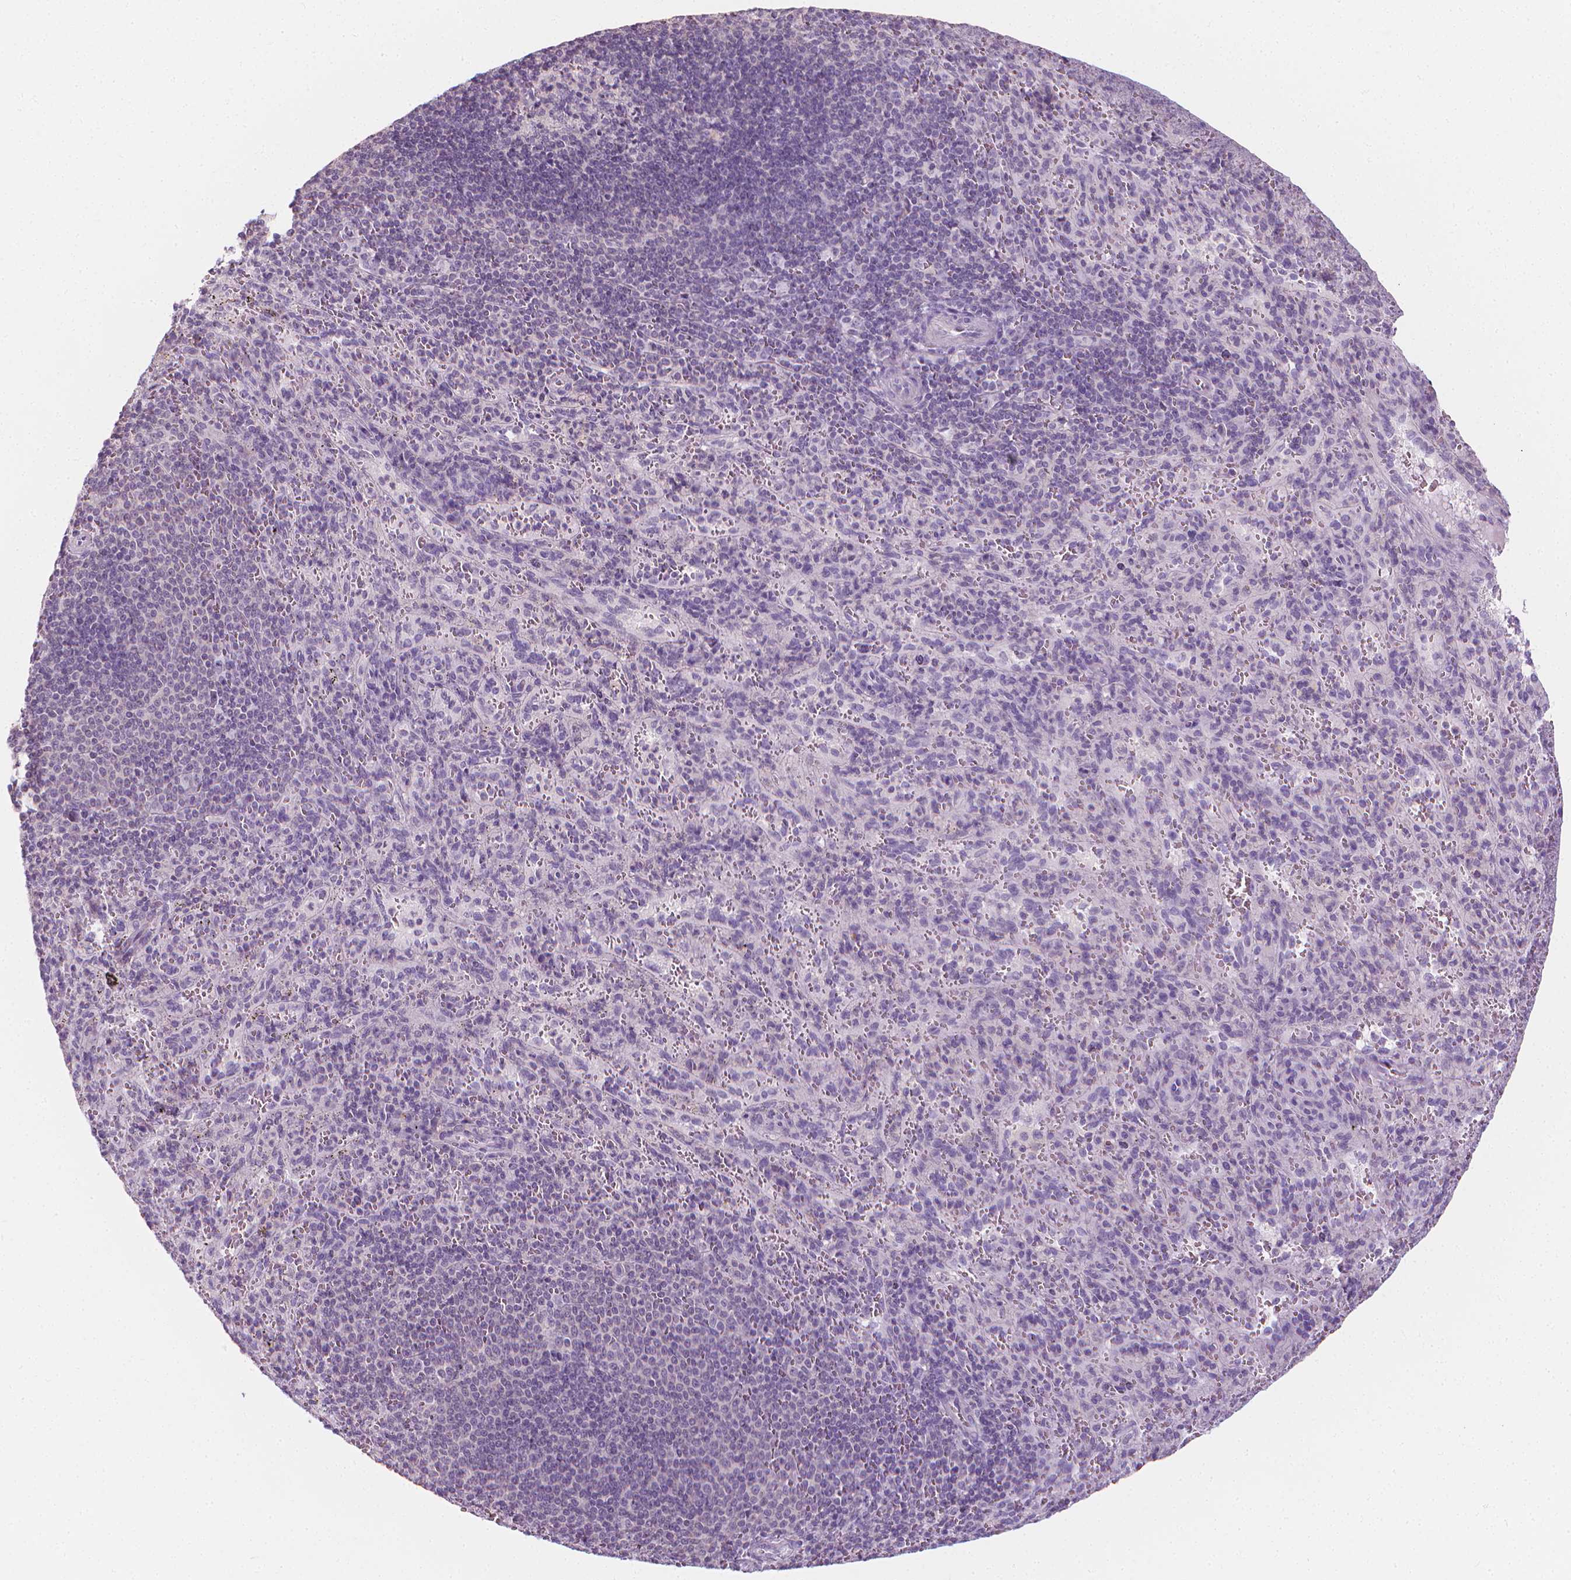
{"staining": {"intensity": "negative", "quantity": "none", "location": "none"}, "tissue": "spleen", "cell_type": "Cells in red pulp", "image_type": "normal", "snomed": [{"axis": "morphology", "description": "Normal tissue, NOS"}, {"axis": "topography", "description": "Spleen"}], "caption": "This is an immunohistochemistry image of normal human spleen. There is no positivity in cells in red pulp.", "gene": "DCAF8L1", "patient": {"sex": "male", "age": 57}}